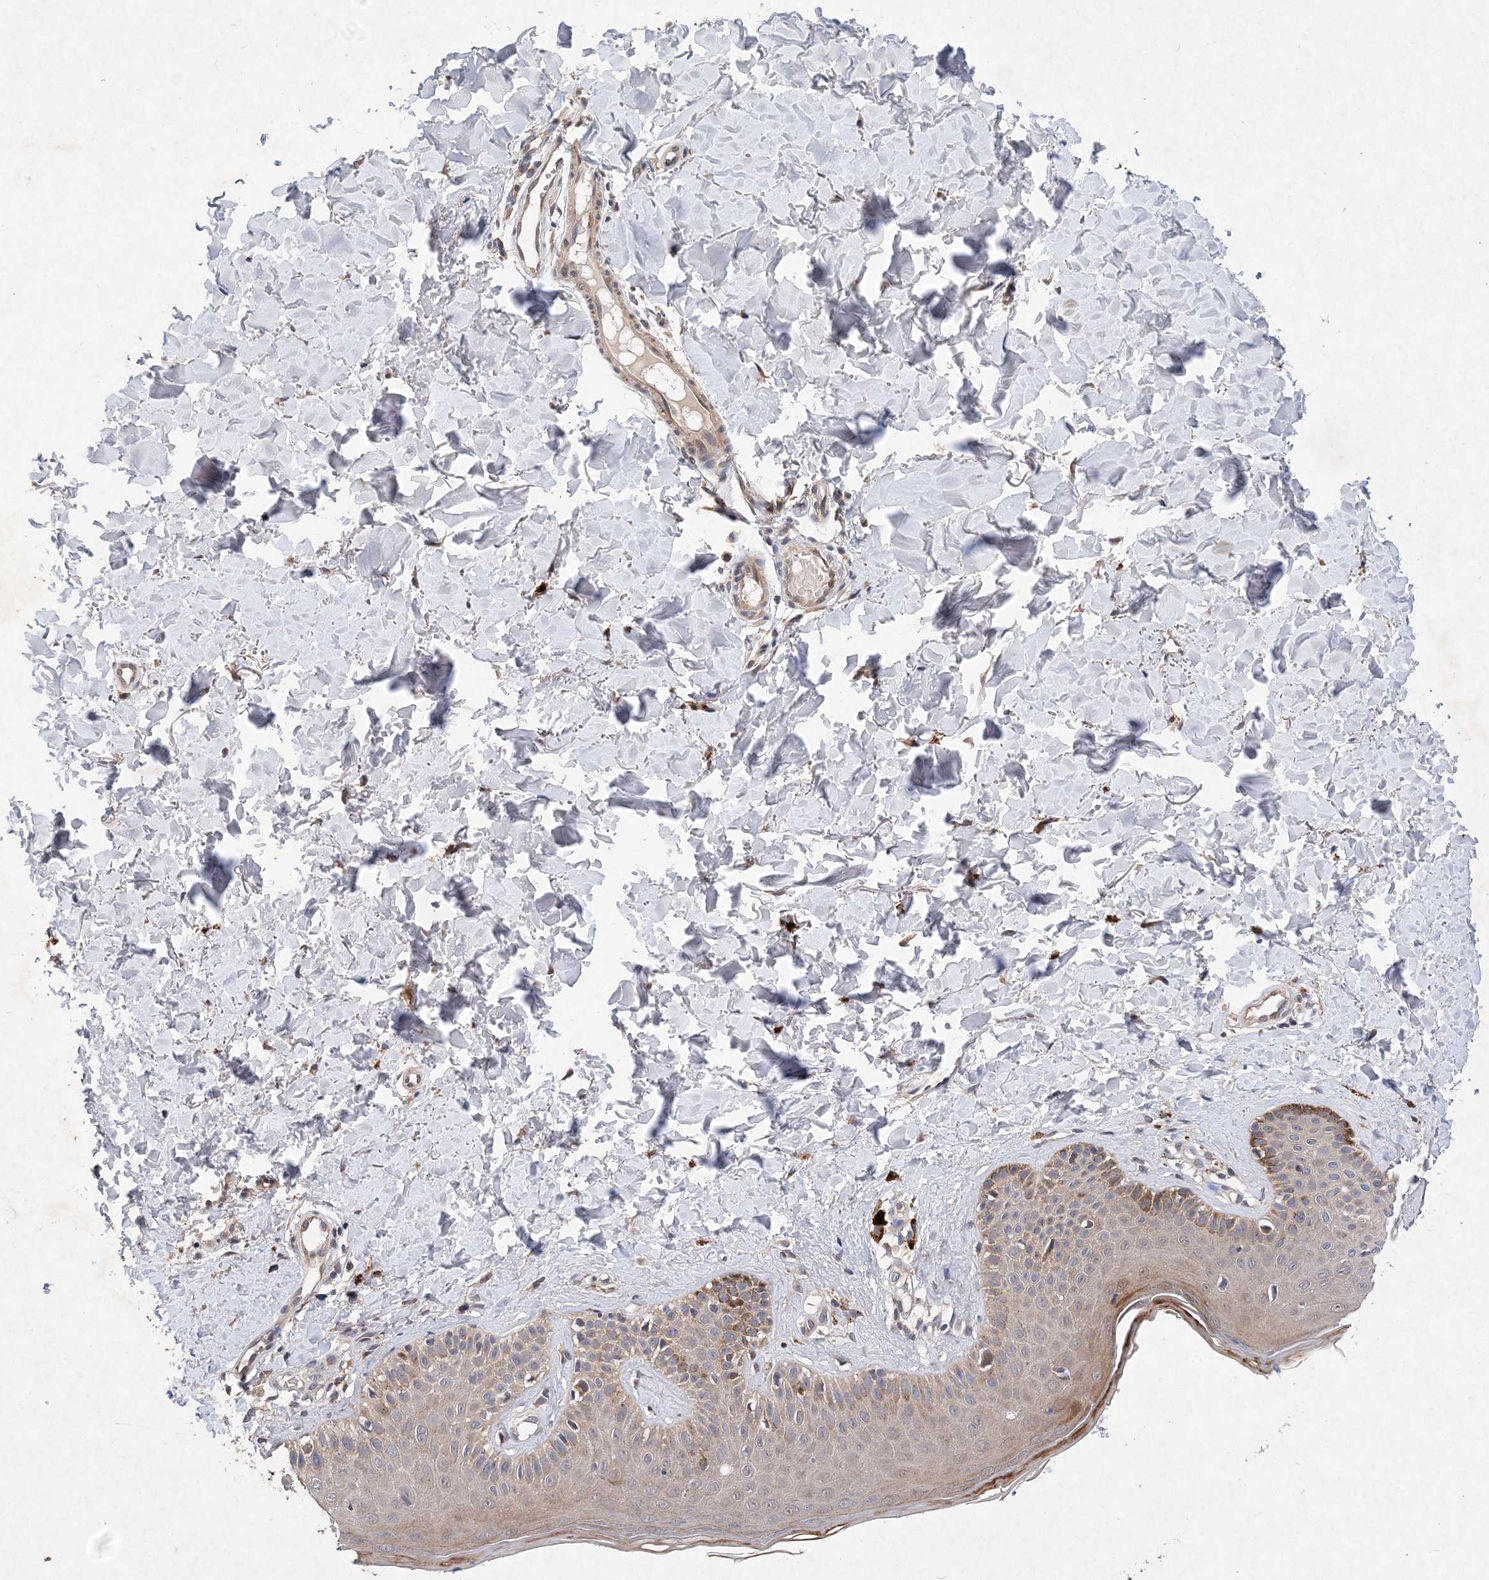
{"staining": {"intensity": "moderate", "quantity": ">75%", "location": "cytoplasmic/membranous"}, "tissue": "skin", "cell_type": "Fibroblasts", "image_type": "normal", "snomed": [{"axis": "morphology", "description": "Normal tissue, NOS"}, {"axis": "topography", "description": "Skin"}], "caption": "Unremarkable skin demonstrates moderate cytoplasmic/membranous staining in about >75% of fibroblasts.", "gene": "PROSER1", "patient": {"sex": "male", "age": 52}}